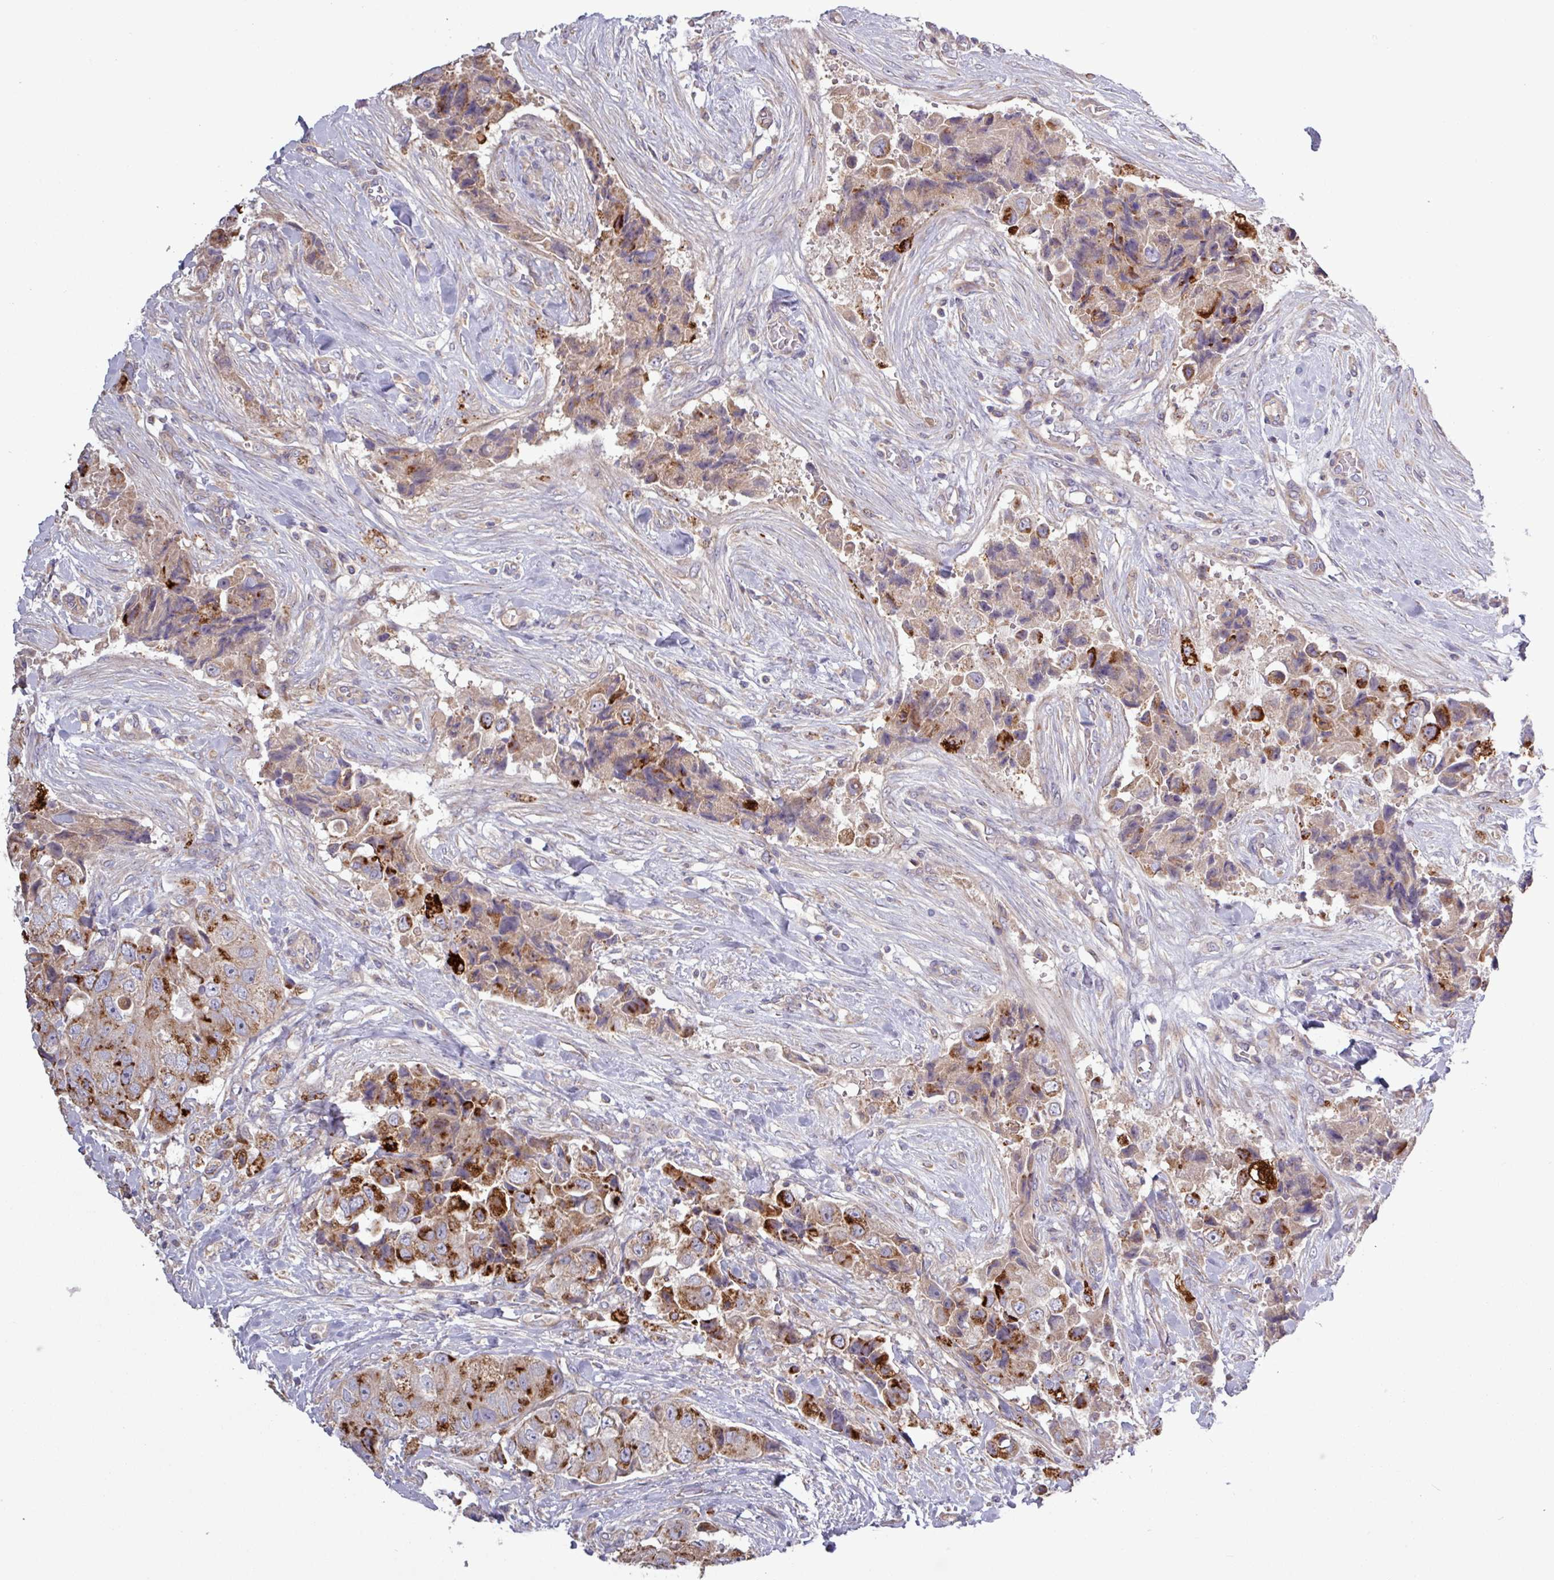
{"staining": {"intensity": "strong", "quantity": "25%-75%", "location": "cytoplasmic/membranous"}, "tissue": "breast cancer", "cell_type": "Tumor cells", "image_type": "cancer", "snomed": [{"axis": "morphology", "description": "Normal tissue, NOS"}, {"axis": "morphology", "description": "Duct carcinoma"}, {"axis": "topography", "description": "Breast"}], "caption": "Immunohistochemical staining of breast cancer demonstrates high levels of strong cytoplasmic/membranous positivity in about 25%-75% of tumor cells.", "gene": "PLIN2", "patient": {"sex": "female", "age": 62}}